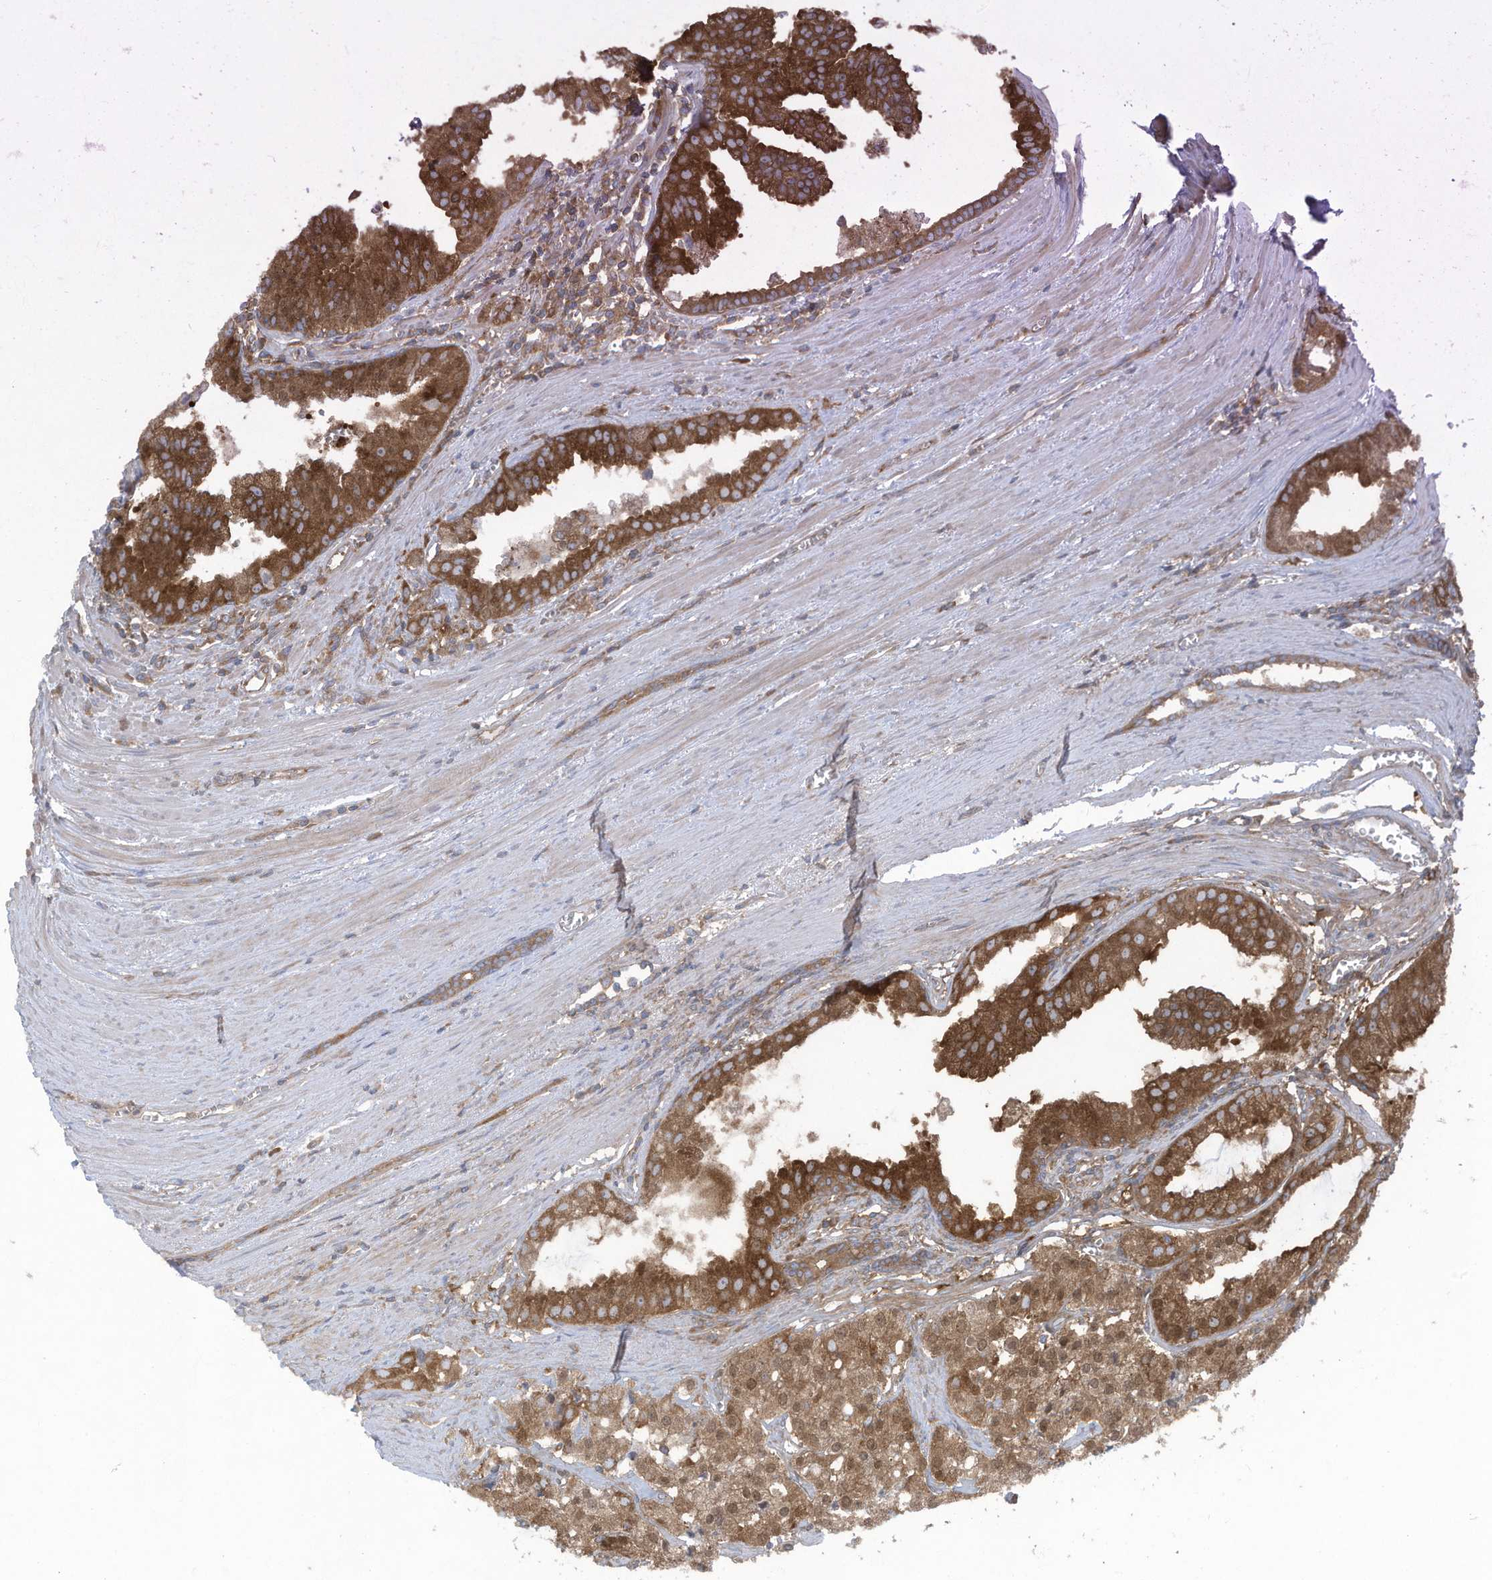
{"staining": {"intensity": "moderate", "quantity": ">75%", "location": "cytoplasmic/membranous,nuclear"}, "tissue": "prostate cancer", "cell_type": "Tumor cells", "image_type": "cancer", "snomed": [{"axis": "morphology", "description": "Adenocarcinoma, High grade"}, {"axis": "topography", "description": "Prostate"}], "caption": "A photomicrograph of human prostate cancer stained for a protein displays moderate cytoplasmic/membranous and nuclear brown staining in tumor cells.", "gene": "OLA1", "patient": {"sex": "male", "age": 68}}